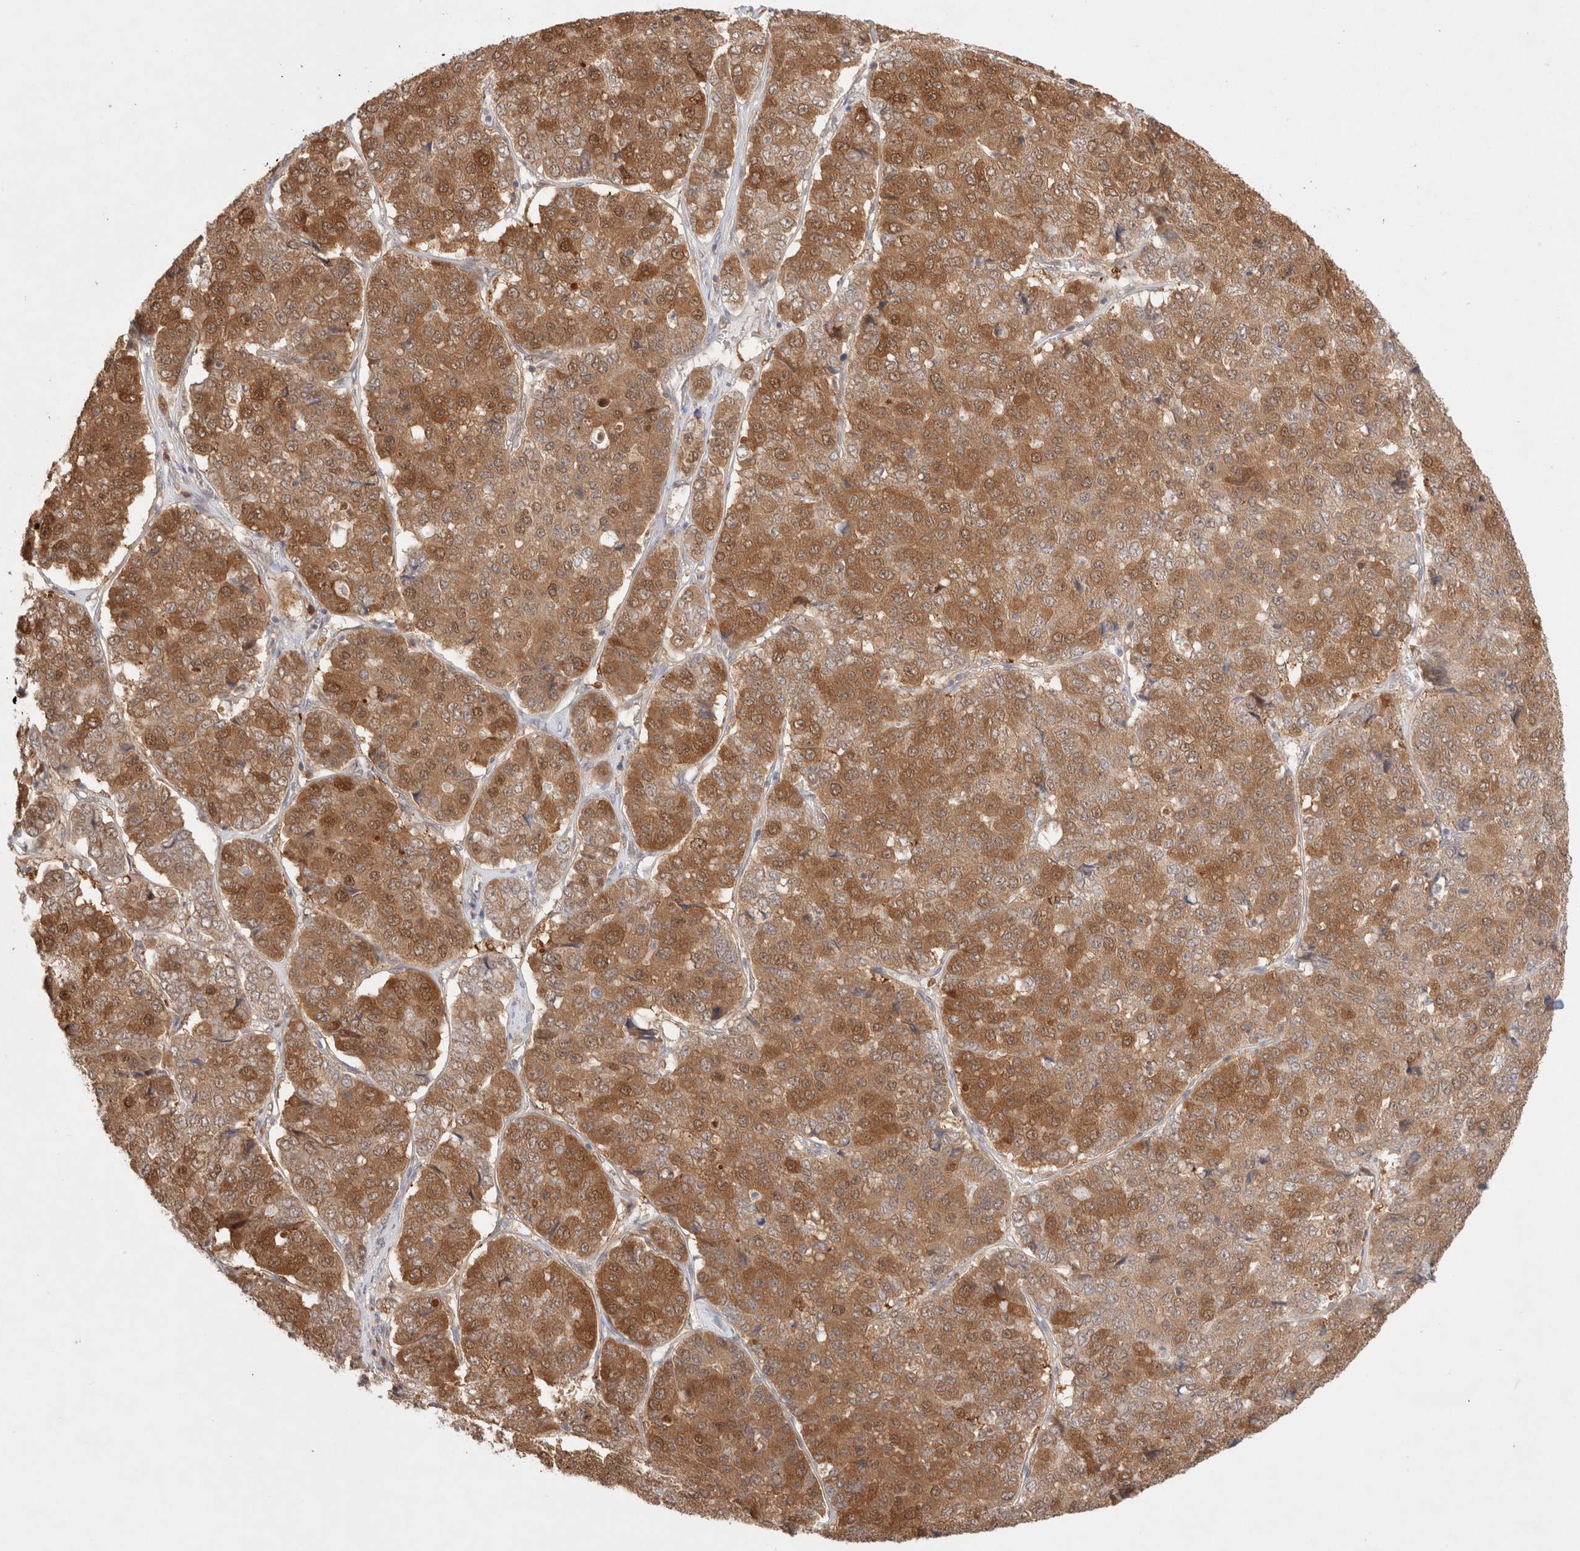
{"staining": {"intensity": "moderate", "quantity": ">75%", "location": "cytoplasmic/membranous,nuclear"}, "tissue": "pancreatic cancer", "cell_type": "Tumor cells", "image_type": "cancer", "snomed": [{"axis": "morphology", "description": "Adenocarcinoma, NOS"}, {"axis": "topography", "description": "Pancreas"}], "caption": "This is a histology image of immunohistochemistry (IHC) staining of pancreatic adenocarcinoma, which shows moderate positivity in the cytoplasmic/membranous and nuclear of tumor cells.", "gene": "STARD10", "patient": {"sex": "male", "age": 50}}